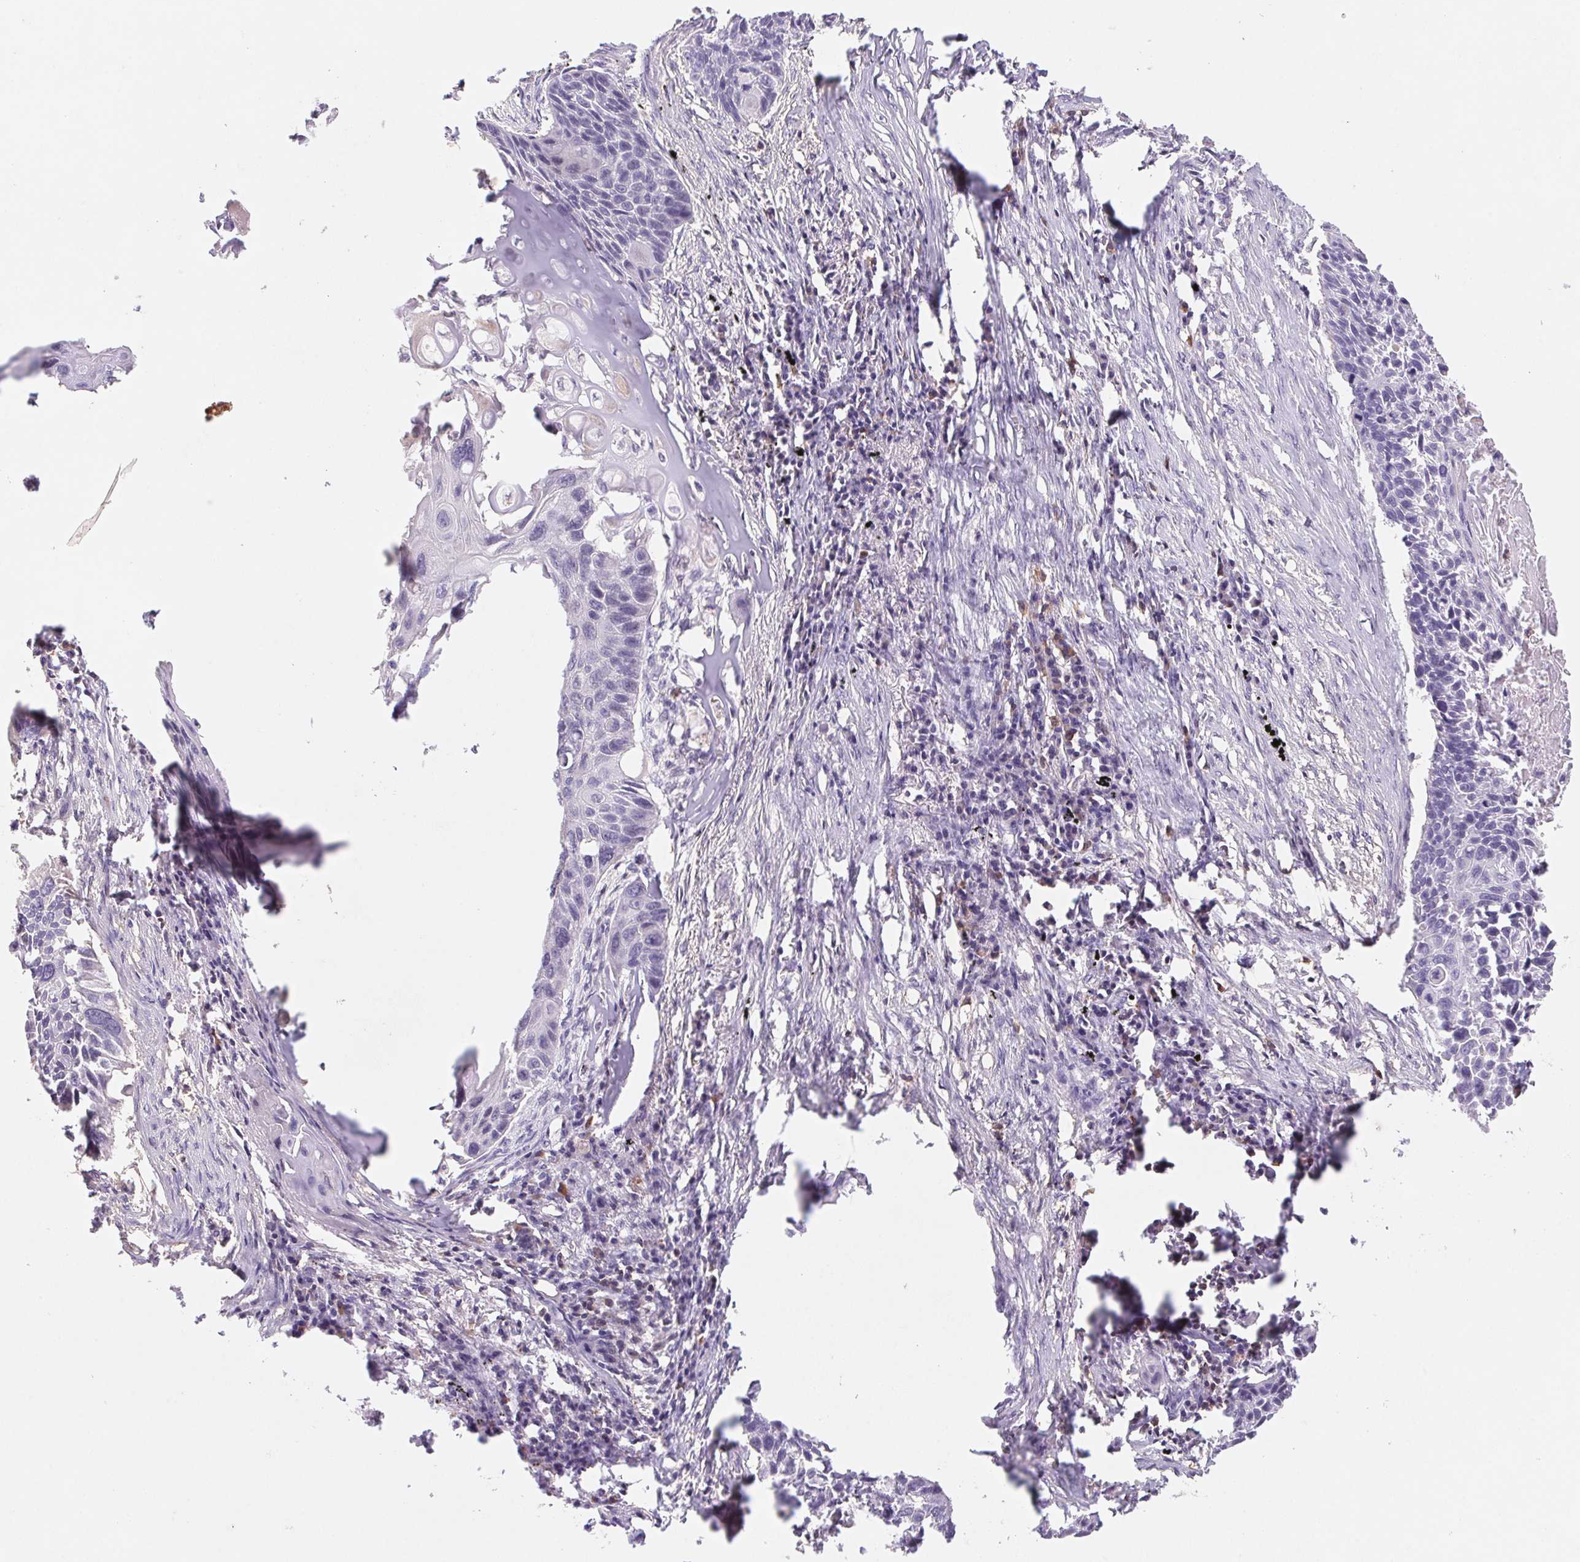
{"staining": {"intensity": "negative", "quantity": "none", "location": "none"}, "tissue": "lung cancer", "cell_type": "Tumor cells", "image_type": "cancer", "snomed": [{"axis": "morphology", "description": "Squamous cell carcinoma, NOS"}, {"axis": "topography", "description": "Lung"}], "caption": "High power microscopy photomicrograph of an IHC micrograph of lung cancer, revealing no significant expression in tumor cells.", "gene": "KIF26A", "patient": {"sex": "male", "age": 78}}